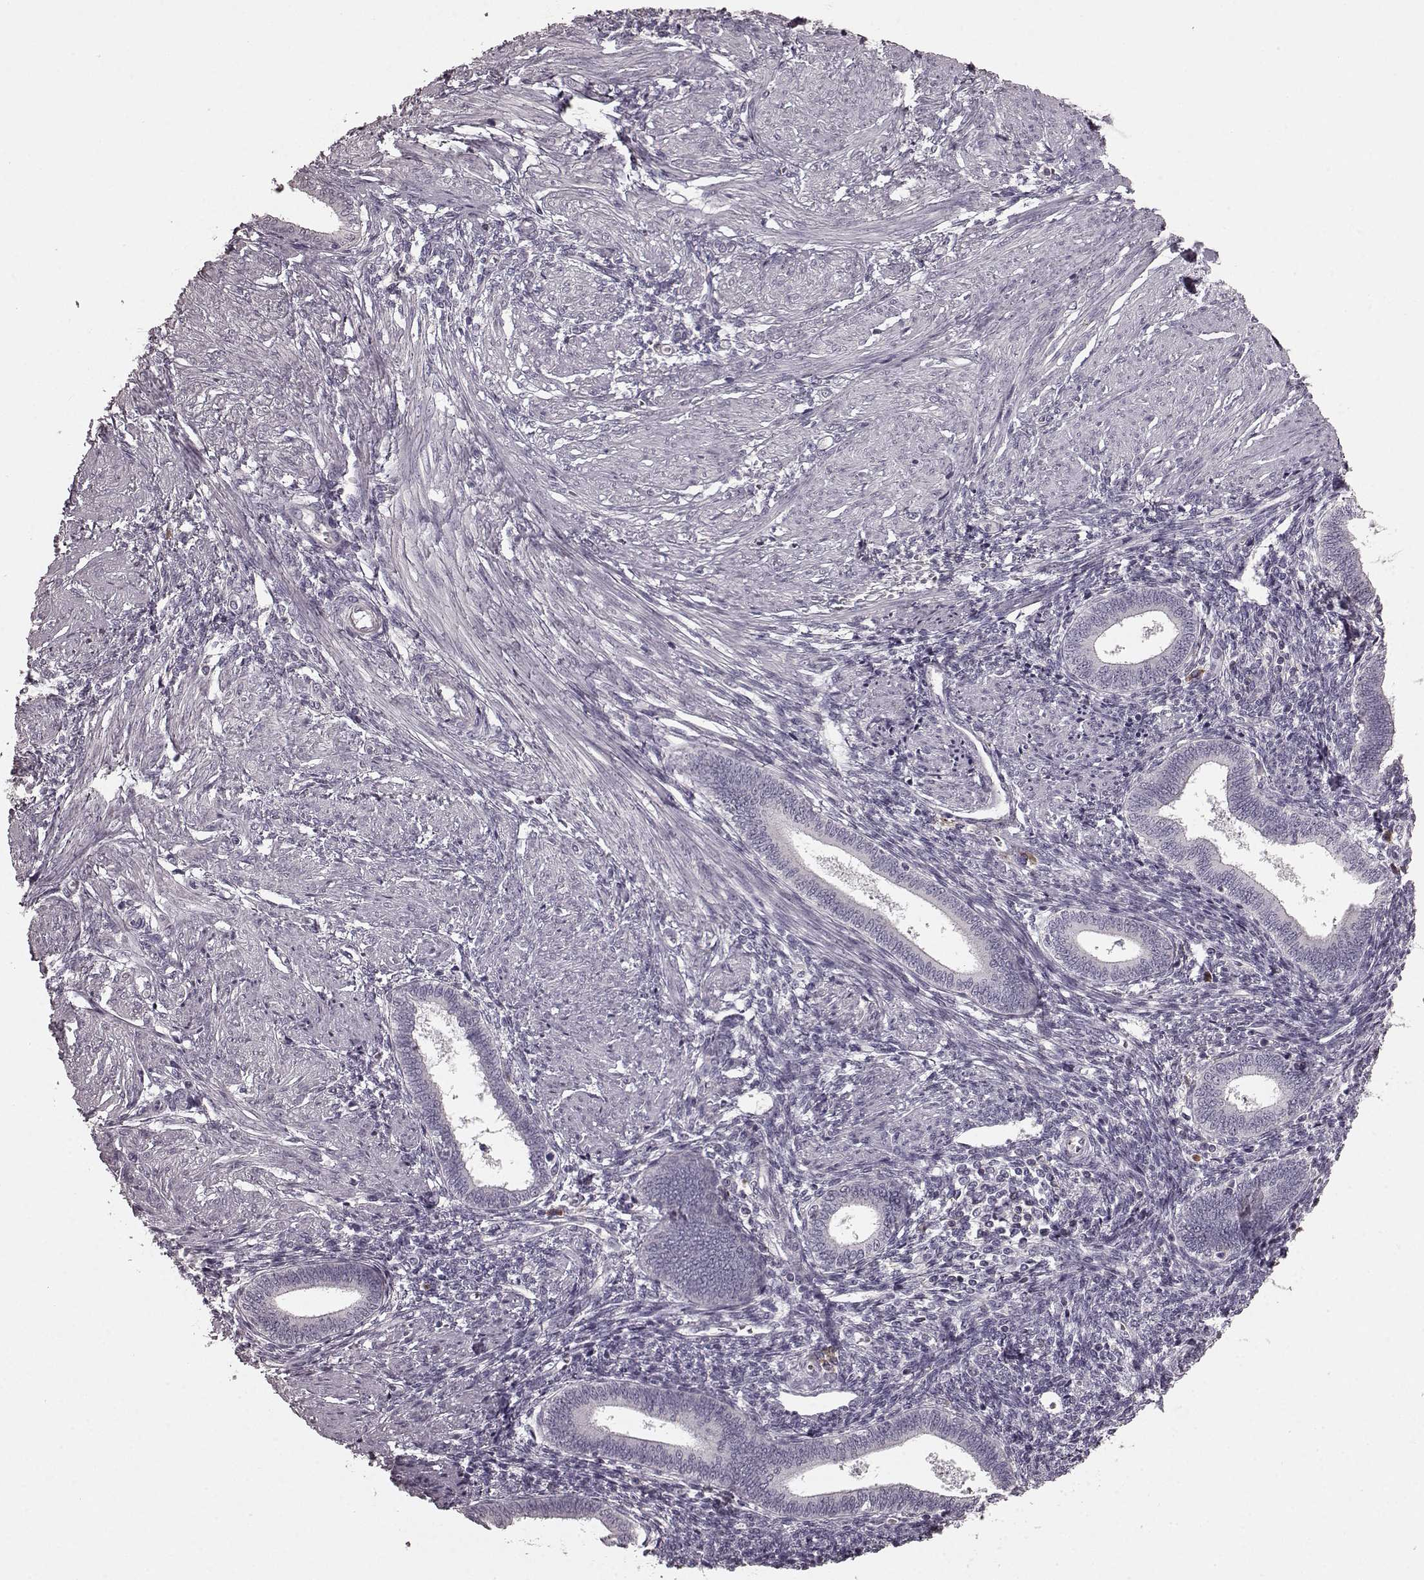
{"staining": {"intensity": "negative", "quantity": "none", "location": "none"}, "tissue": "endometrium", "cell_type": "Cells in endometrial stroma", "image_type": "normal", "snomed": [{"axis": "morphology", "description": "Normal tissue, NOS"}, {"axis": "topography", "description": "Endometrium"}], "caption": "The histopathology image reveals no significant expression in cells in endometrial stroma of endometrium.", "gene": "CD28", "patient": {"sex": "female", "age": 42}}